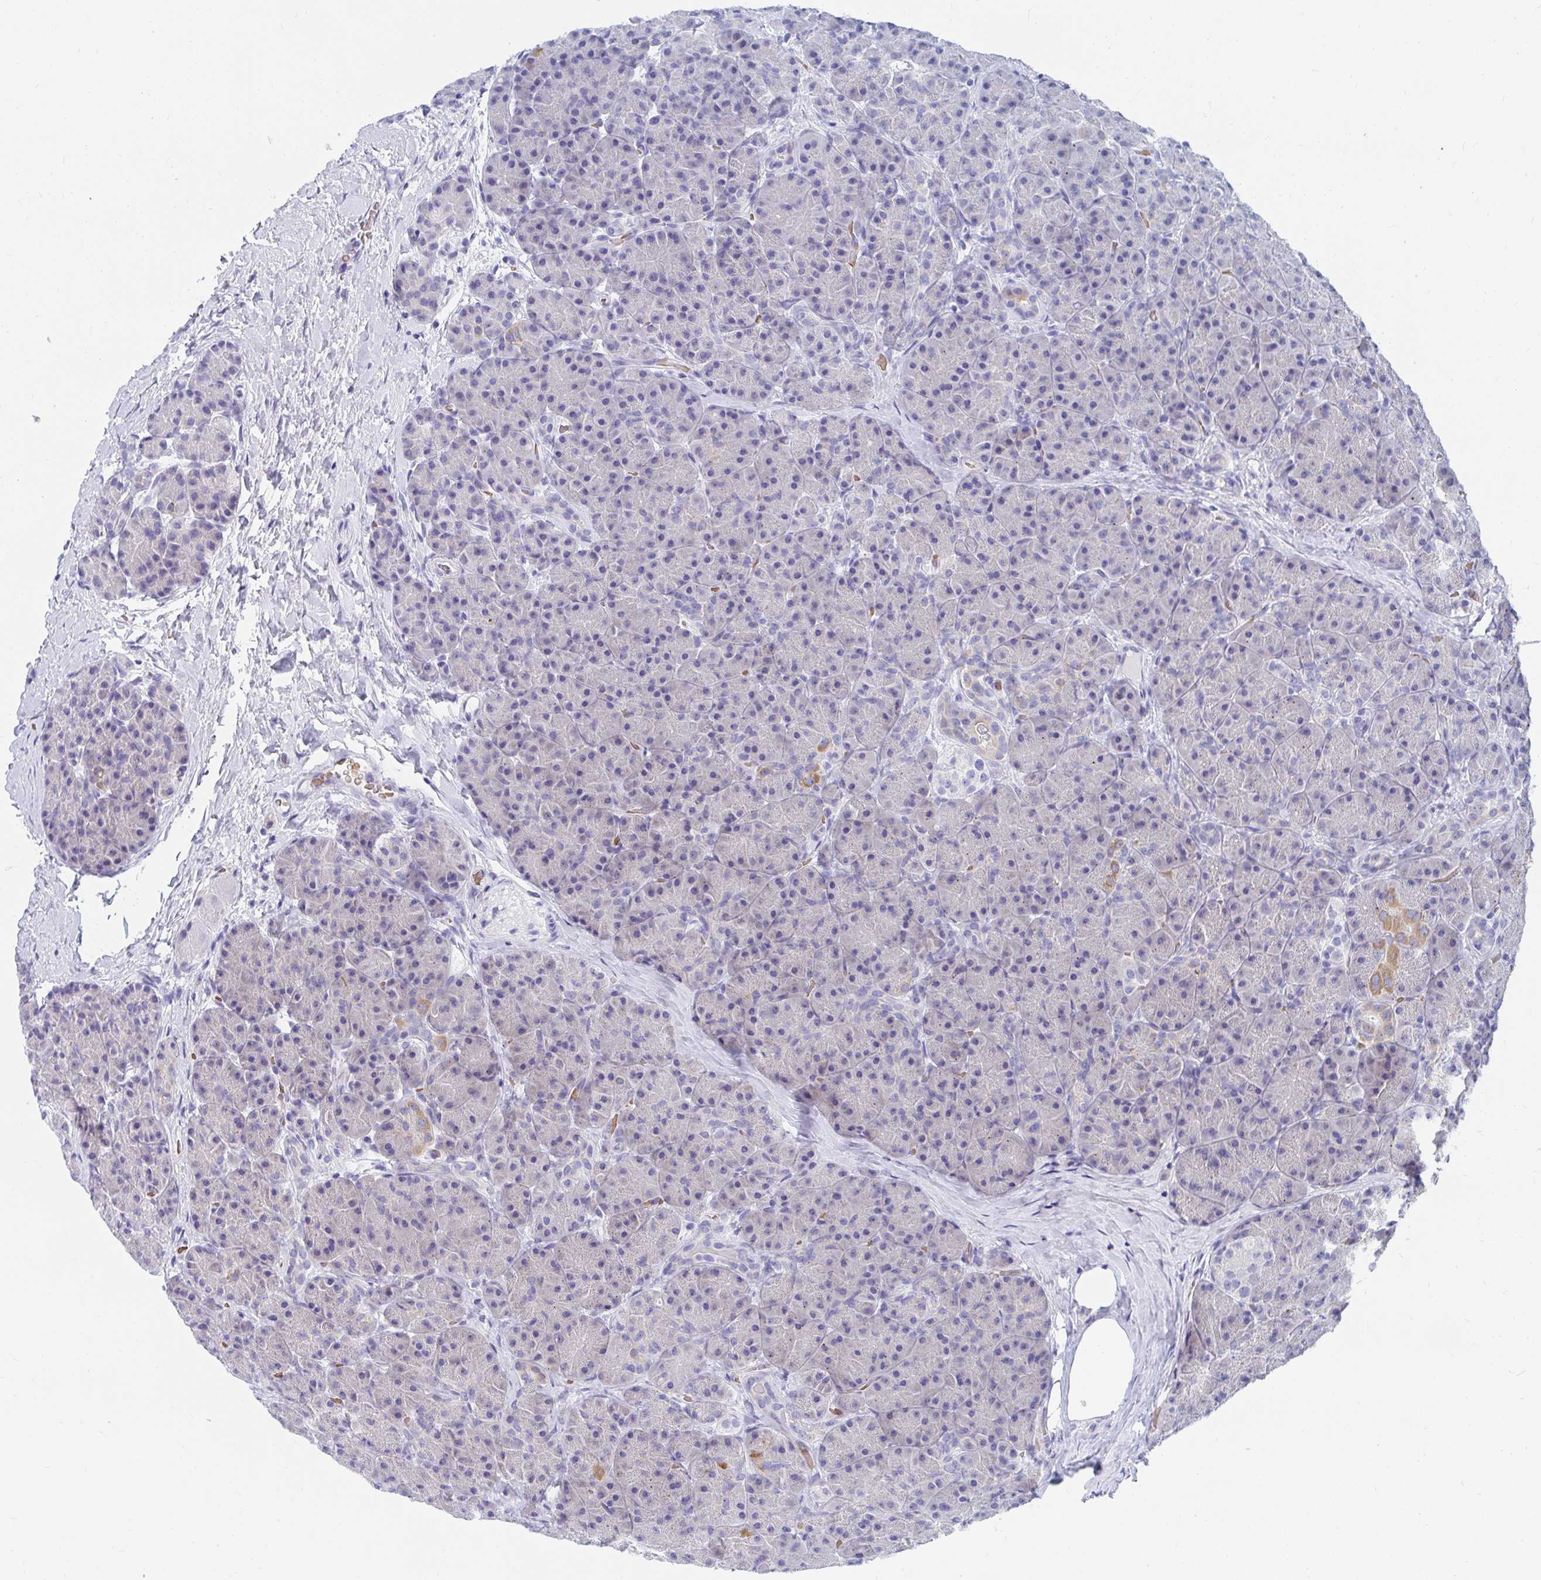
{"staining": {"intensity": "moderate", "quantity": "25%-75%", "location": "cytoplasmic/membranous"}, "tissue": "pancreas", "cell_type": "Exocrine glandular cells", "image_type": "normal", "snomed": [{"axis": "morphology", "description": "Normal tissue, NOS"}, {"axis": "topography", "description": "Pancreas"}], "caption": "Immunohistochemistry (IHC) (DAB) staining of unremarkable pancreas demonstrates moderate cytoplasmic/membranous protein staining in about 25%-75% of exocrine glandular cells.", "gene": "MROH2B", "patient": {"sex": "male", "age": 57}}